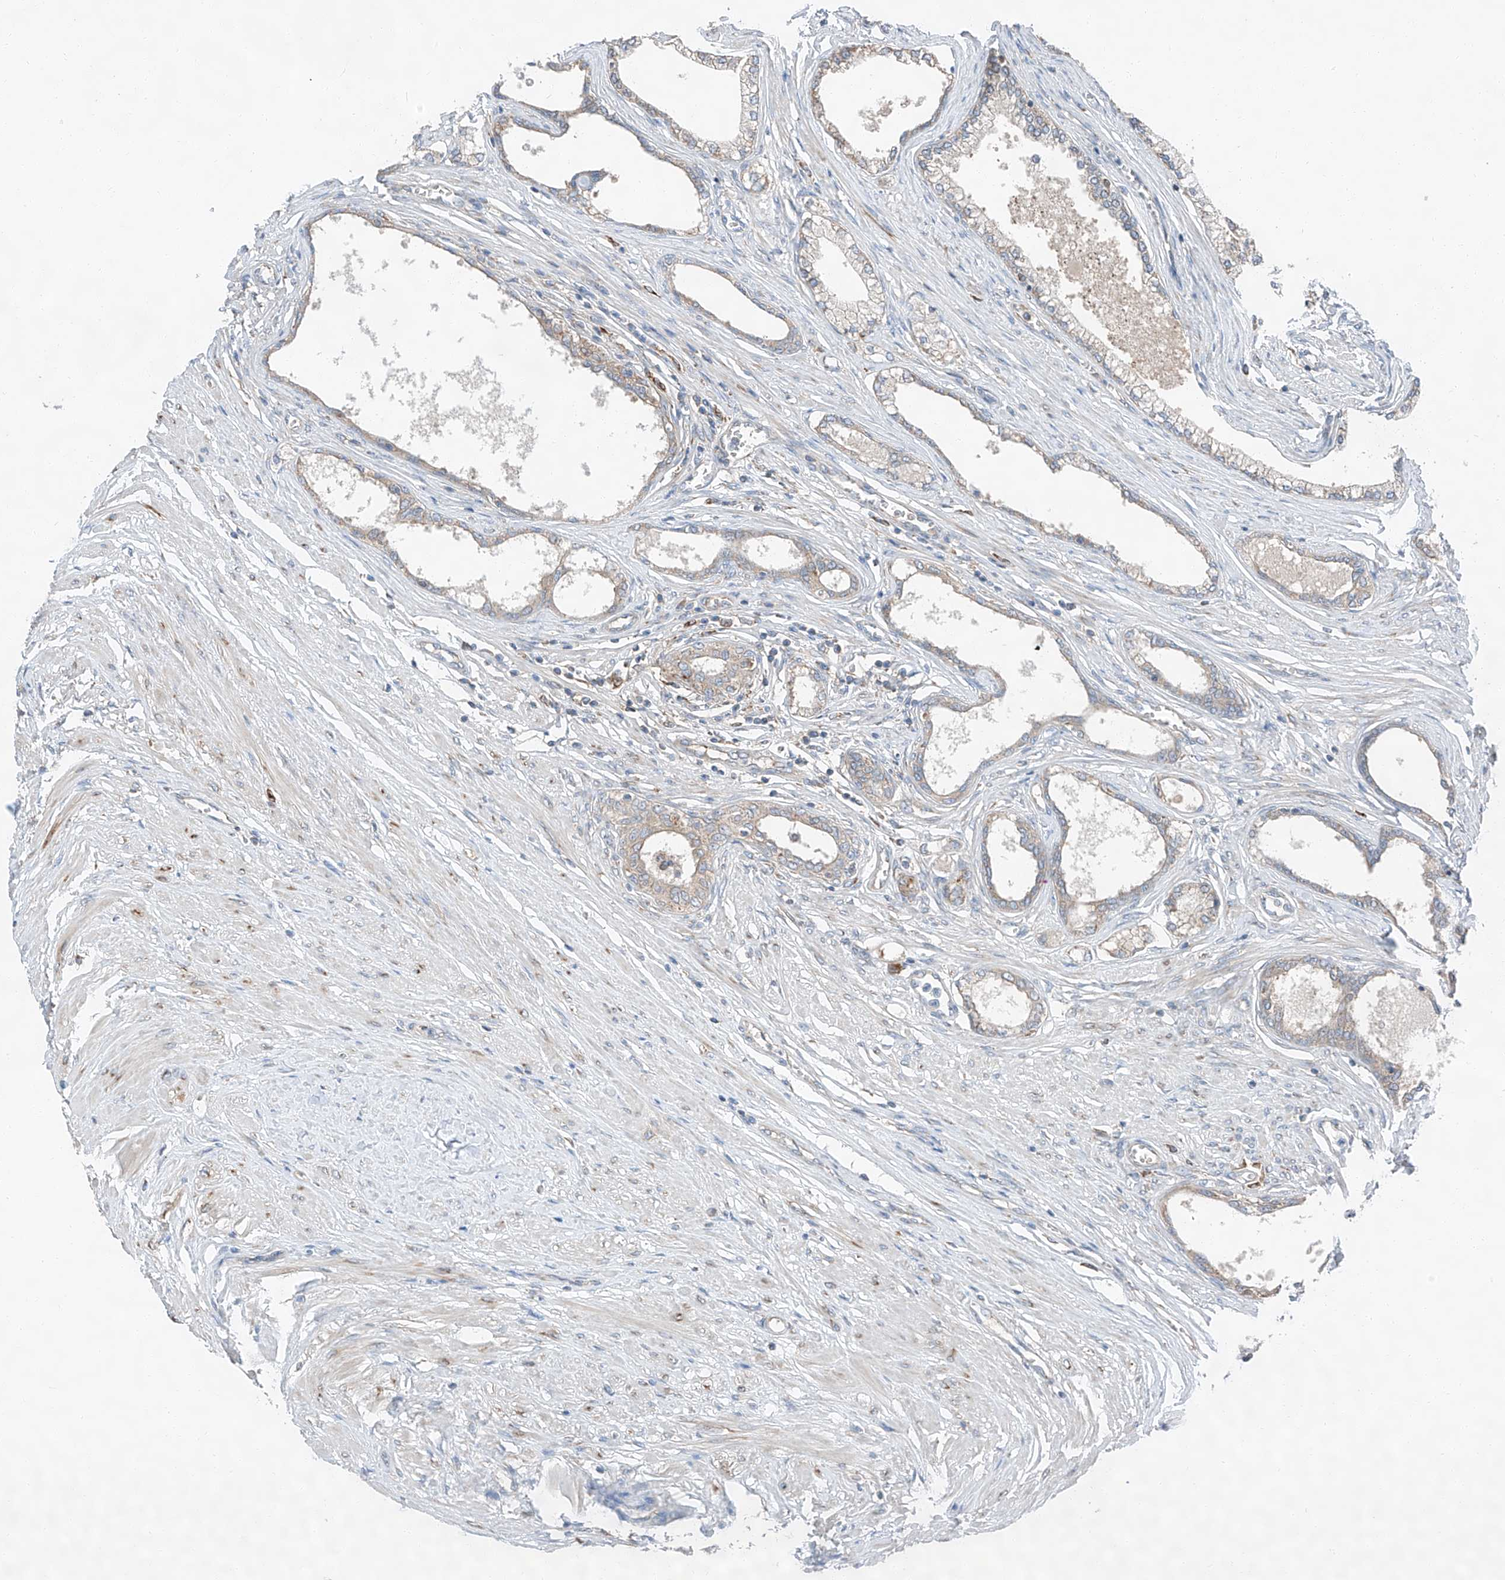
{"staining": {"intensity": "moderate", "quantity": "25%-75%", "location": "cytoplasmic/membranous"}, "tissue": "prostate", "cell_type": "Glandular cells", "image_type": "normal", "snomed": [{"axis": "morphology", "description": "Normal tissue, NOS"}, {"axis": "morphology", "description": "Urothelial carcinoma, Low grade"}, {"axis": "topography", "description": "Urinary bladder"}, {"axis": "topography", "description": "Prostate"}], "caption": "Protein staining of benign prostate shows moderate cytoplasmic/membranous positivity in approximately 25%-75% of glandular cells. (brown staining indicates protein expression, while blue staining denotes nuclei).", "gene": "ZC3H15", "patient": {"sex": "male", "age": 60}}